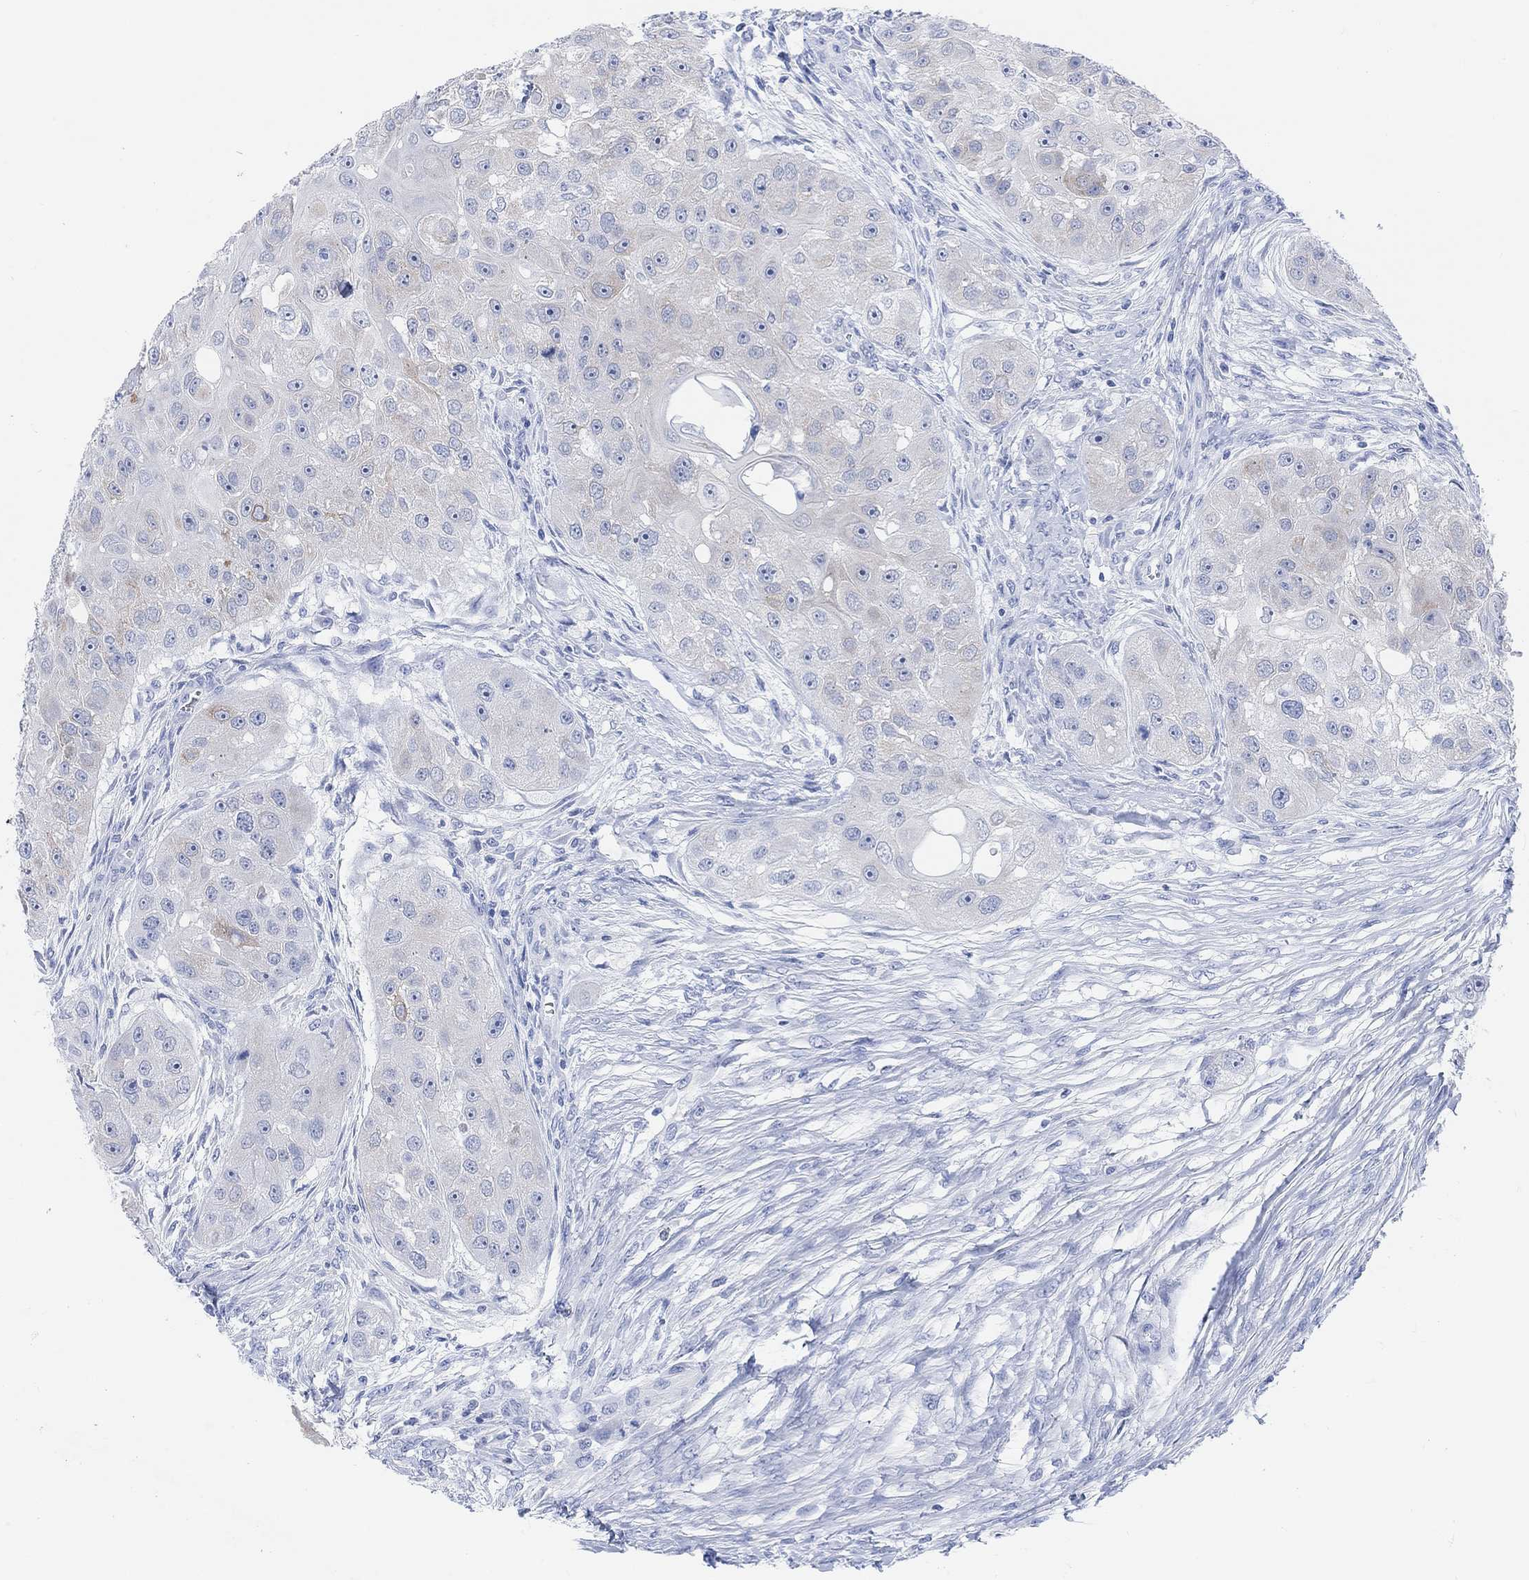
{"staining": {"intensity": "negative", "quantity": "none", "location": "none"}, "tissue": "head and neck cancer", "cell_type": "Tumor cells", "image_type": "cancer", "snomed": [{"axis": "morphology", "description": "Normal tissue, NOS"}, {"axis": "morphology", "description": "Squamous cell carcinoma, NOS"}, {"axis": "topography", "description": "Skeletal muscle"}, {"axis": "topography", "description": "Head-Neck"}], "caption": "Tumor cells are negative for protein expression in human head and neck cancer (squamous cell carcinoma).", "gene": "ENO4", "patient": {"sex": "male", "age": 51}}